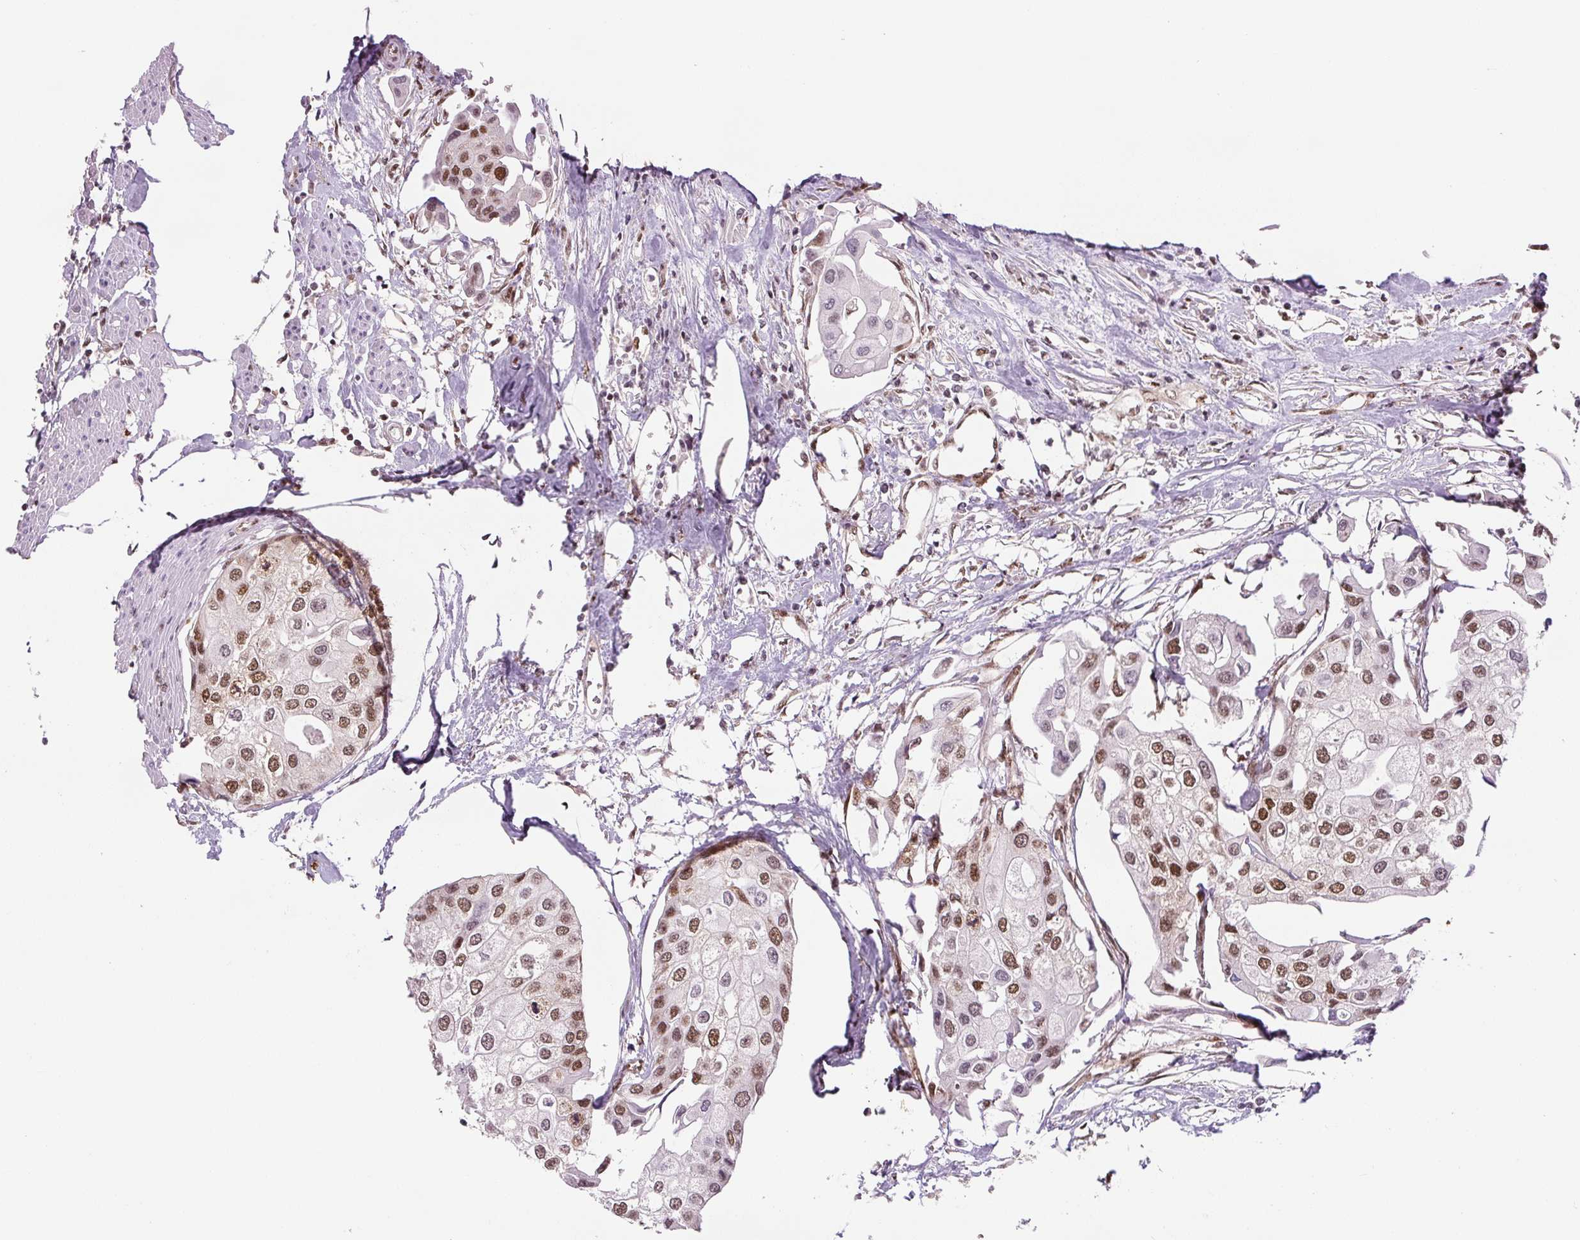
{"staining": {"intensity": "moderate", "quantity": ">75%", "location": "nuclear"}, "tissue": "urothelial cancer", "cell_type": "Tumor cells", "image_type": "cancer", "snomed": [{"axis": "morphology", "description": "Urothelial carcinoma, High grade"}, {"axis": "topography", "description": "Urinary bladder"}], "caption": "This is an image of IHC staining of urothelial cancer, which shows moderate positivity in the nuclear of tumor cells.", "gene": "FUS", "patient": {"sex": "male", "age": 64}}